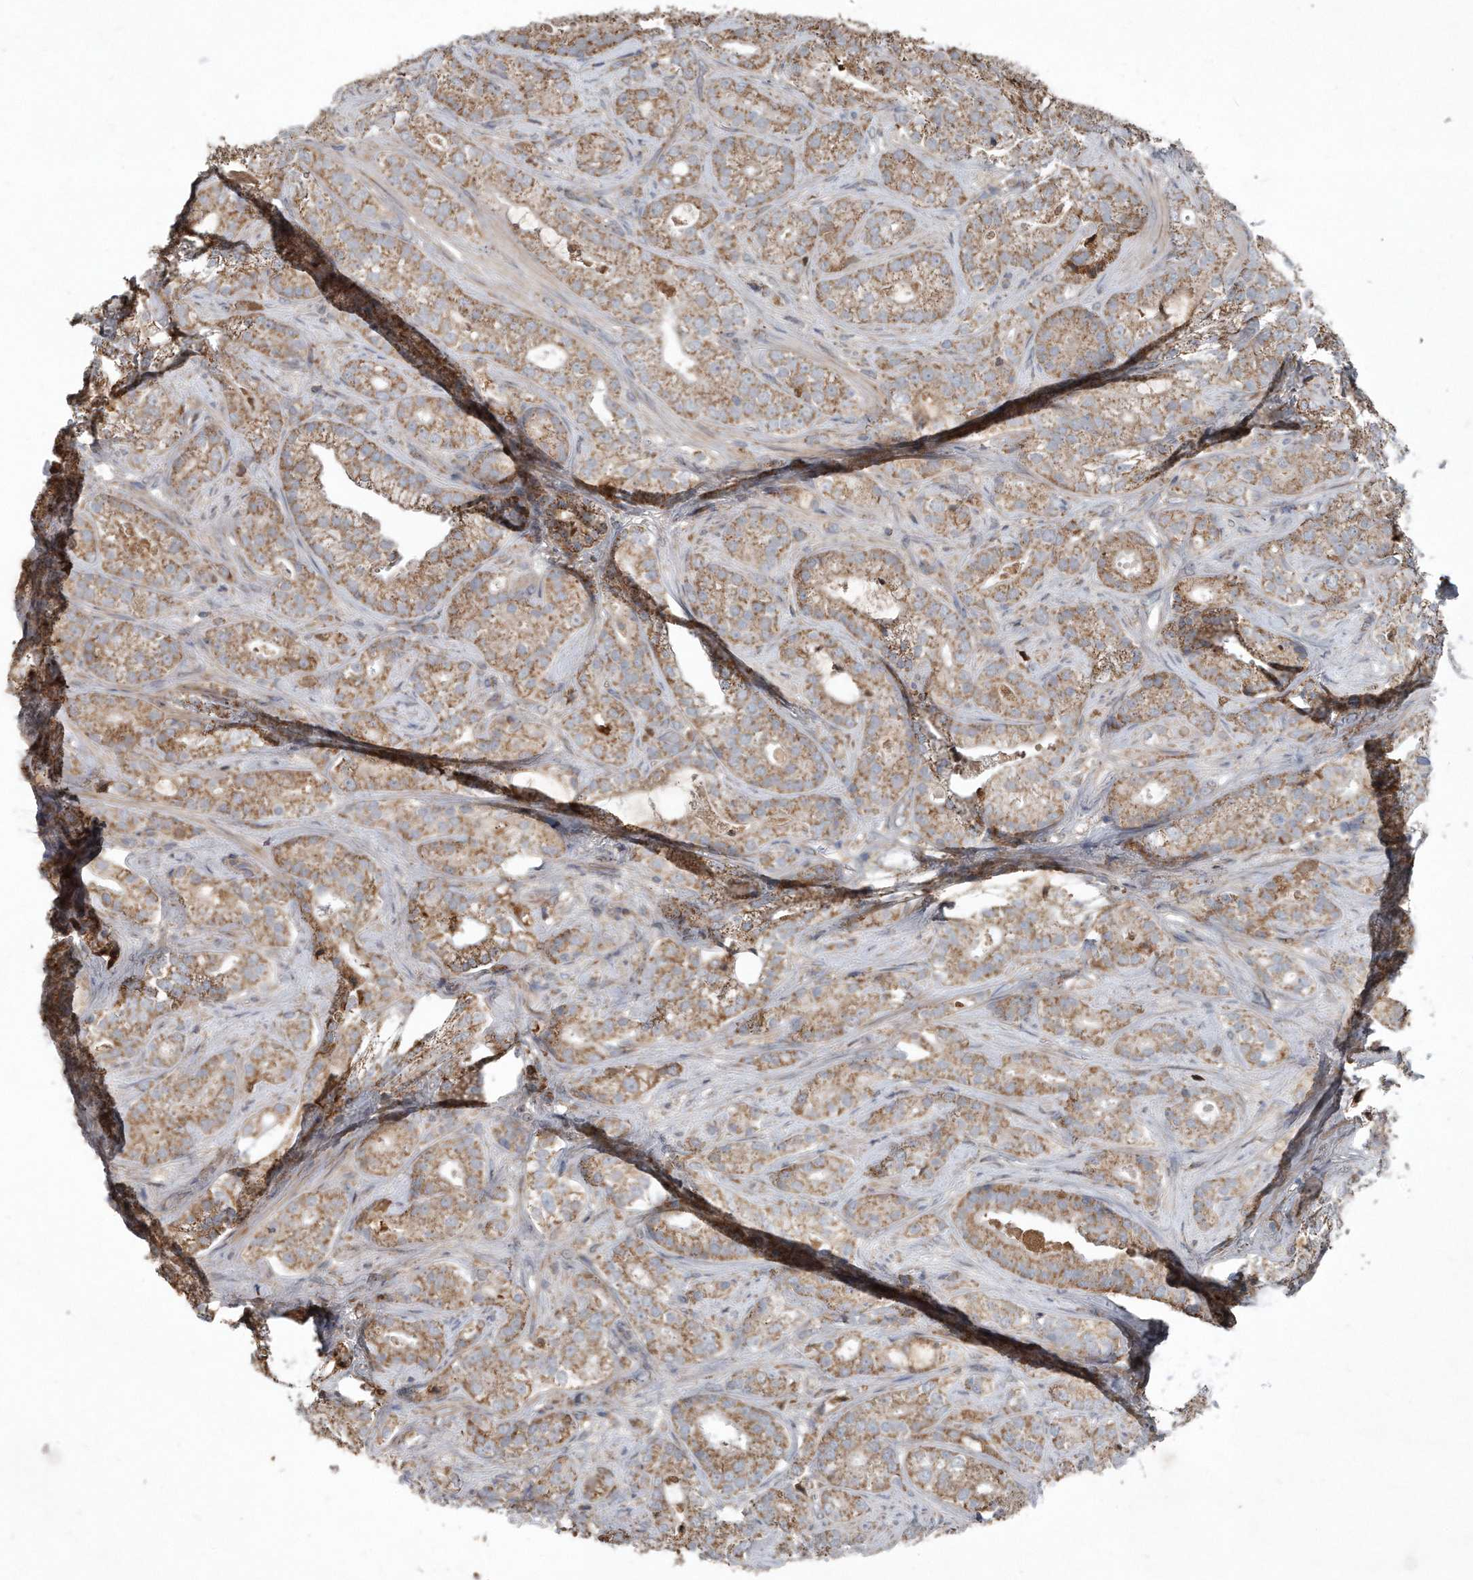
{"staining": {"intensity": "moderate", "quantity": ">75%", "location": "cytoplasmic/membranous"}, "tissue": "prostate cancer", "cell_type": "Tumor cells", "image_type": "cancer", "snomed": [{"axis": "morphology", "description": "Adenocarcinoma, High grade"}, {"axis": "topography", "description": "Prostate and seminal vesicle, NOS"}], "caption": "A histopathology image showing moderate cytoplasmic/membranous expression in approximately >75% of tumor cells in prostate high-grade adenocarcinoma, as visualized by brown immunohistochemical staining.", "gene": "SDHA", "patient": {"sex": "male", "age": 67}}